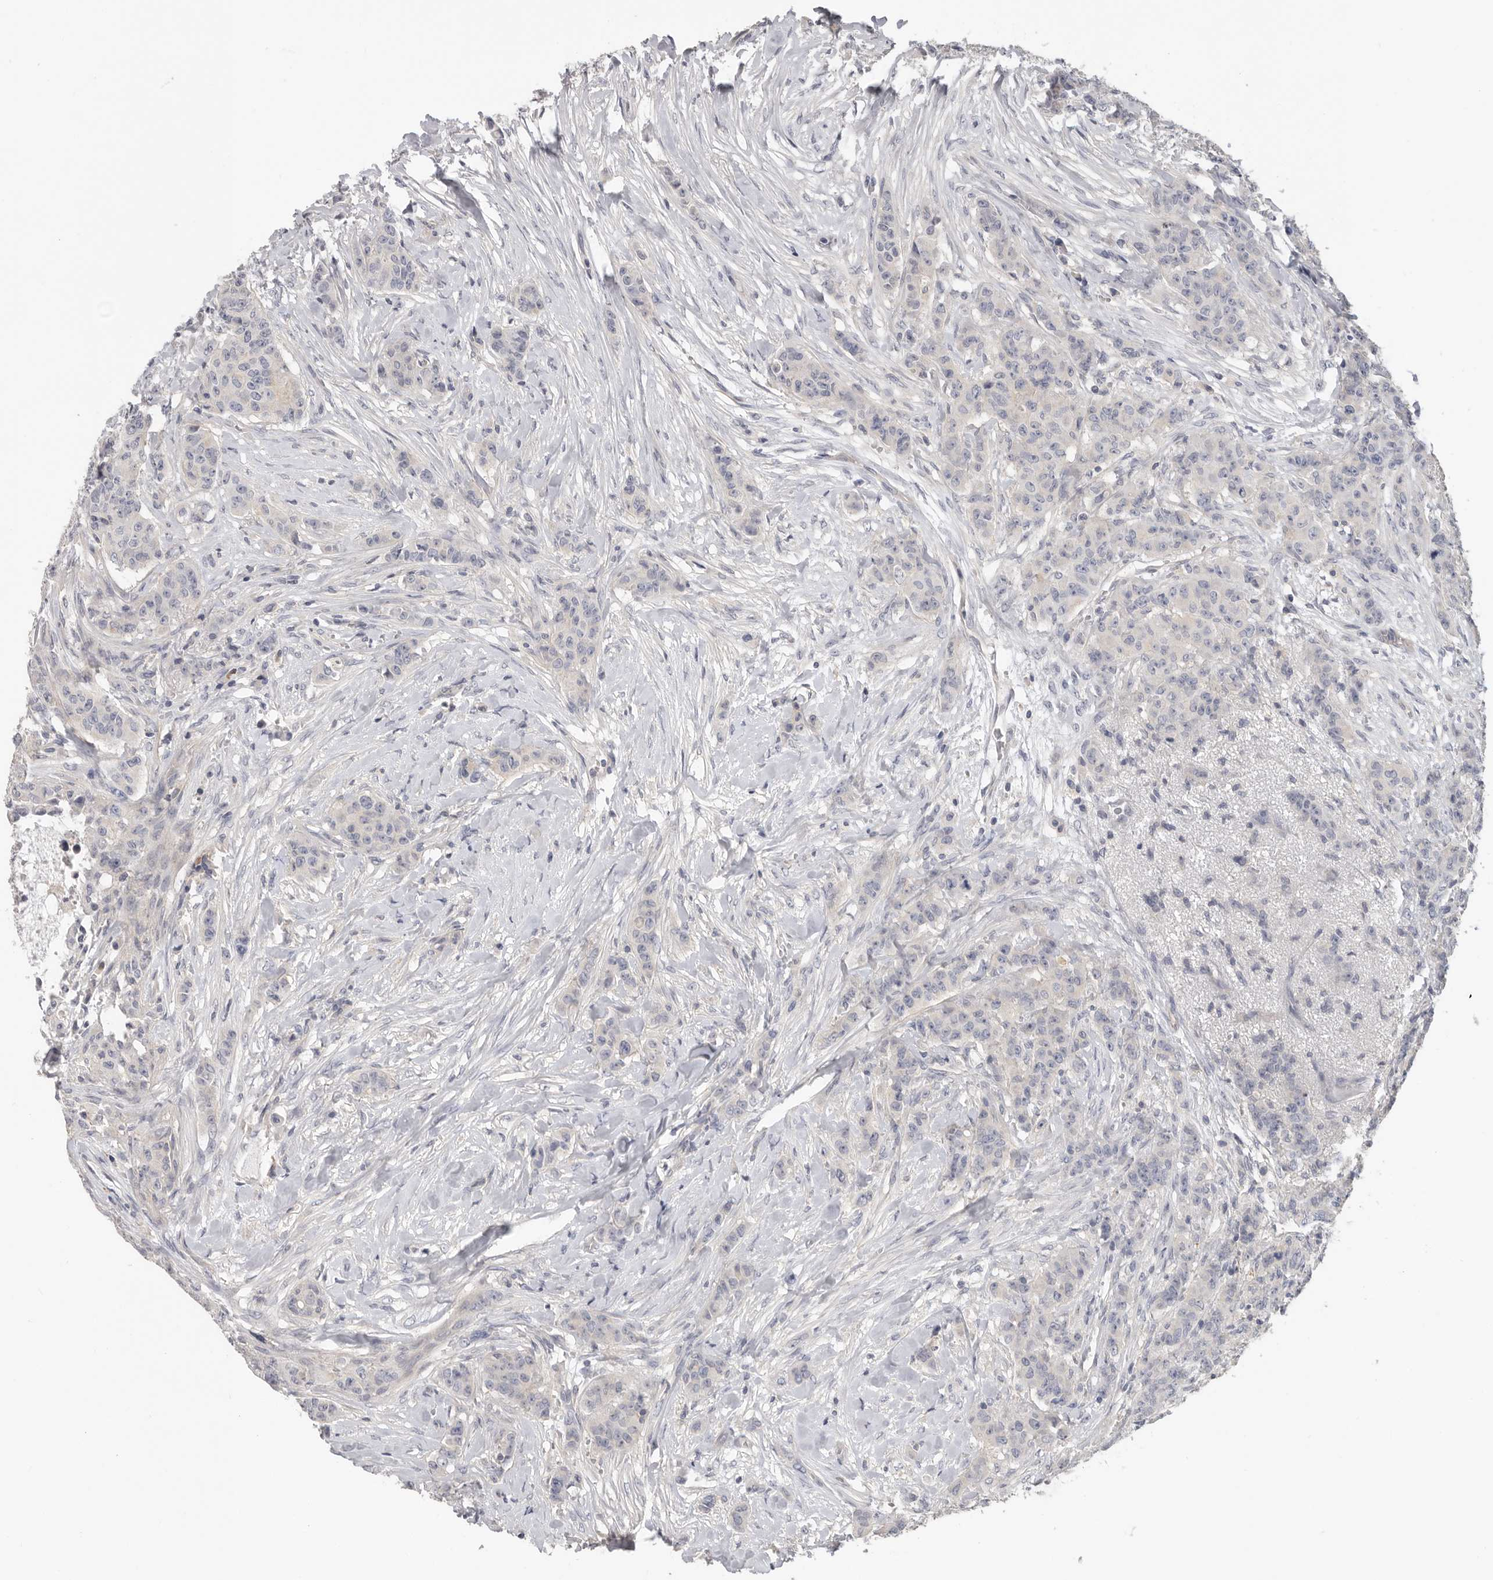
{"staining": {"intensity": "negative", "quantity": "none", "location": "none"}, "tissue": "breast cancer", "cell_type": "Tumor cells", "image_type": "cancer", "snomed": [{"axis": "morphology", "description": "Duct carcinoma"}, {"axis": "topography", "description": "Breast"}], "caption": "This is an immunohistochemistry photomicrograph of human breast cancer. There is no staining in tumor cells.", "gene": "WDTC1", "patient": {"sex": "female", "age": 40}}